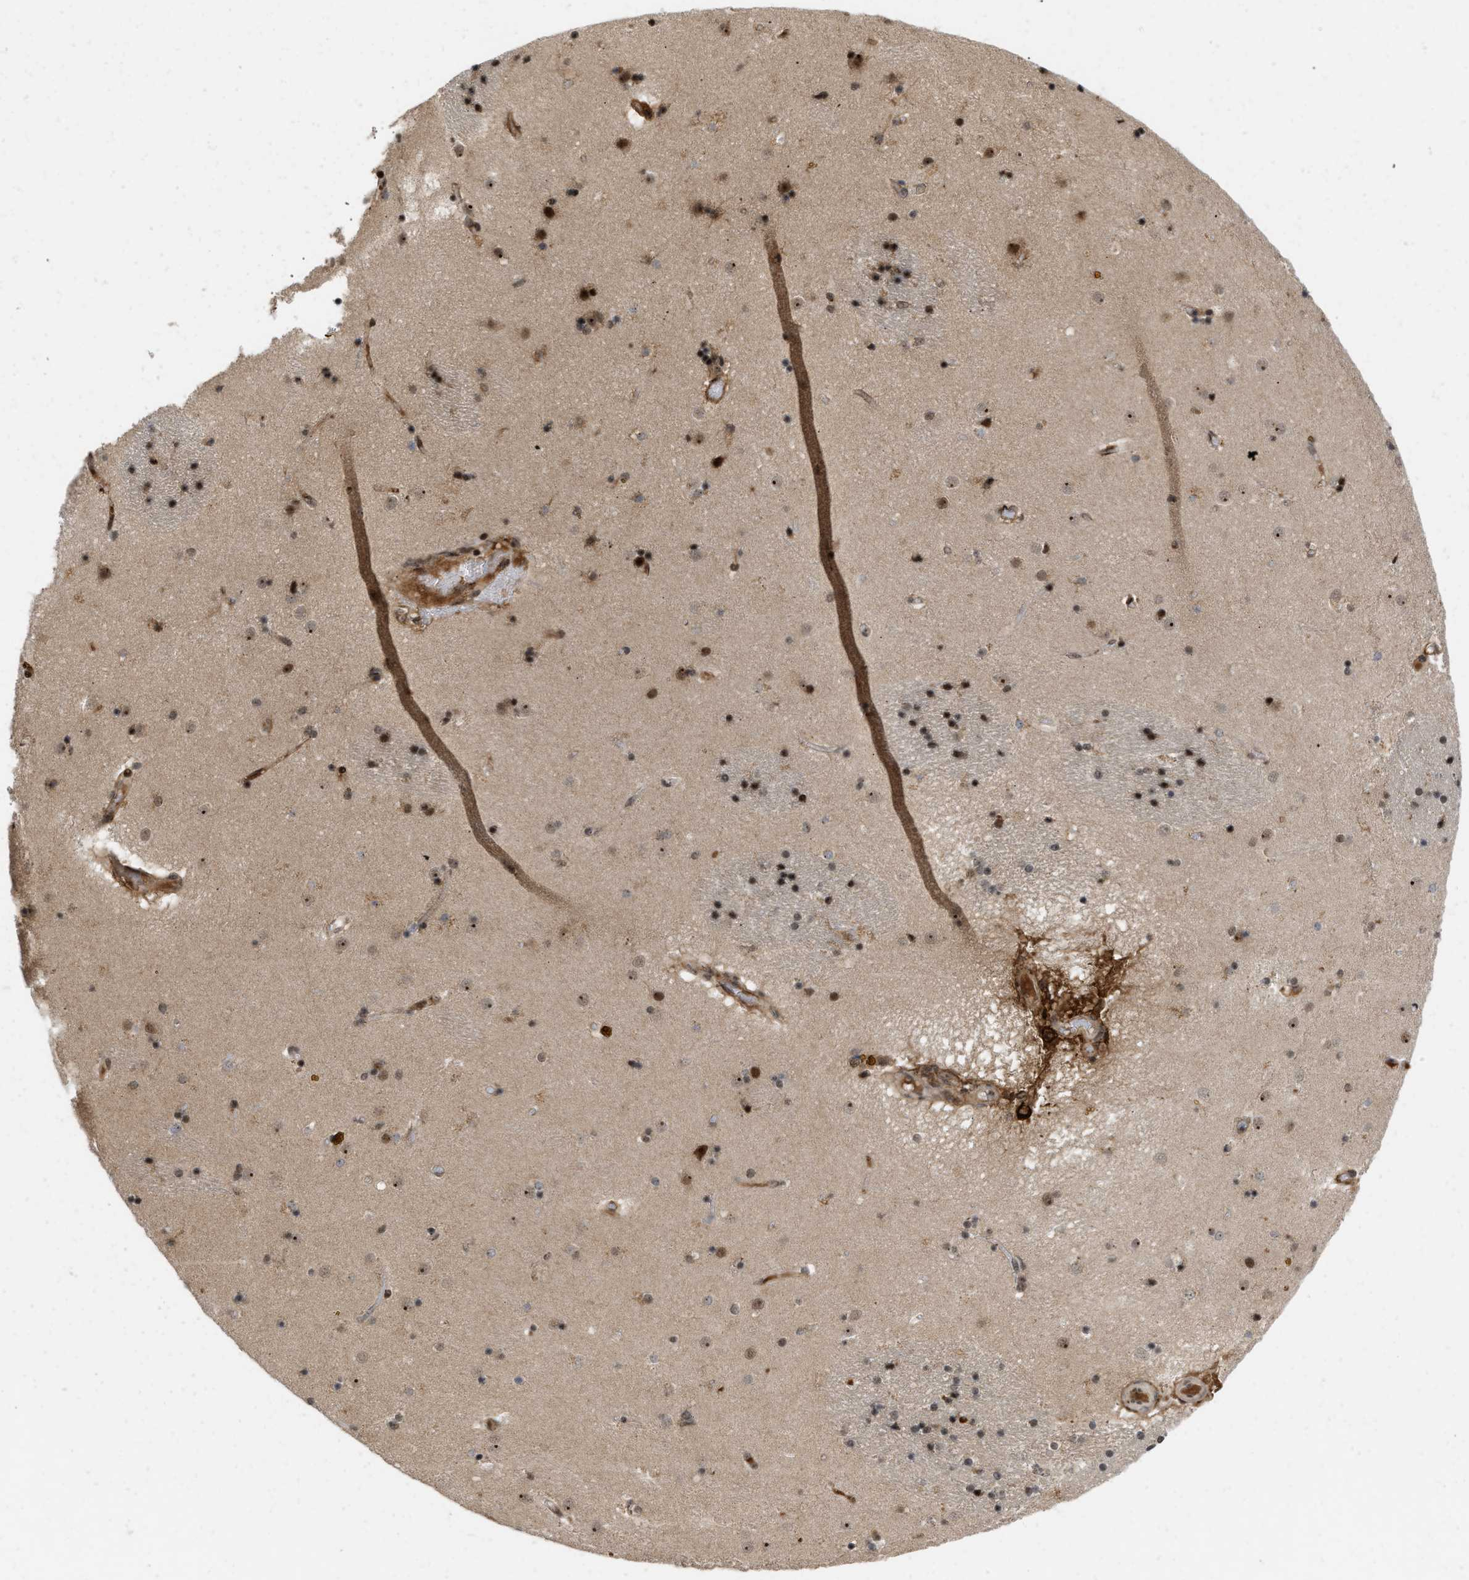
{"staining": {"intensity": "strong", "quantity": ">75%", "location": "nuclear"}, "tissue": "caudate", "cell_type": "Glial cells", "image_type": "normal", "snomed": [{"axis": "morphology", "description": "Normal tissue, NOS"}, {"axis": "topography", "description": "Lateral ventricle wall"}], "caption": "A brown stain shows strong nuclear expression of a protein in glial cells of unremarkable human caudate. (brown staining indicates protein expression, while blue staining denotes nuclei).", "gene": "ANKRD11", "patient": {"sex": "male", "age": 70}}